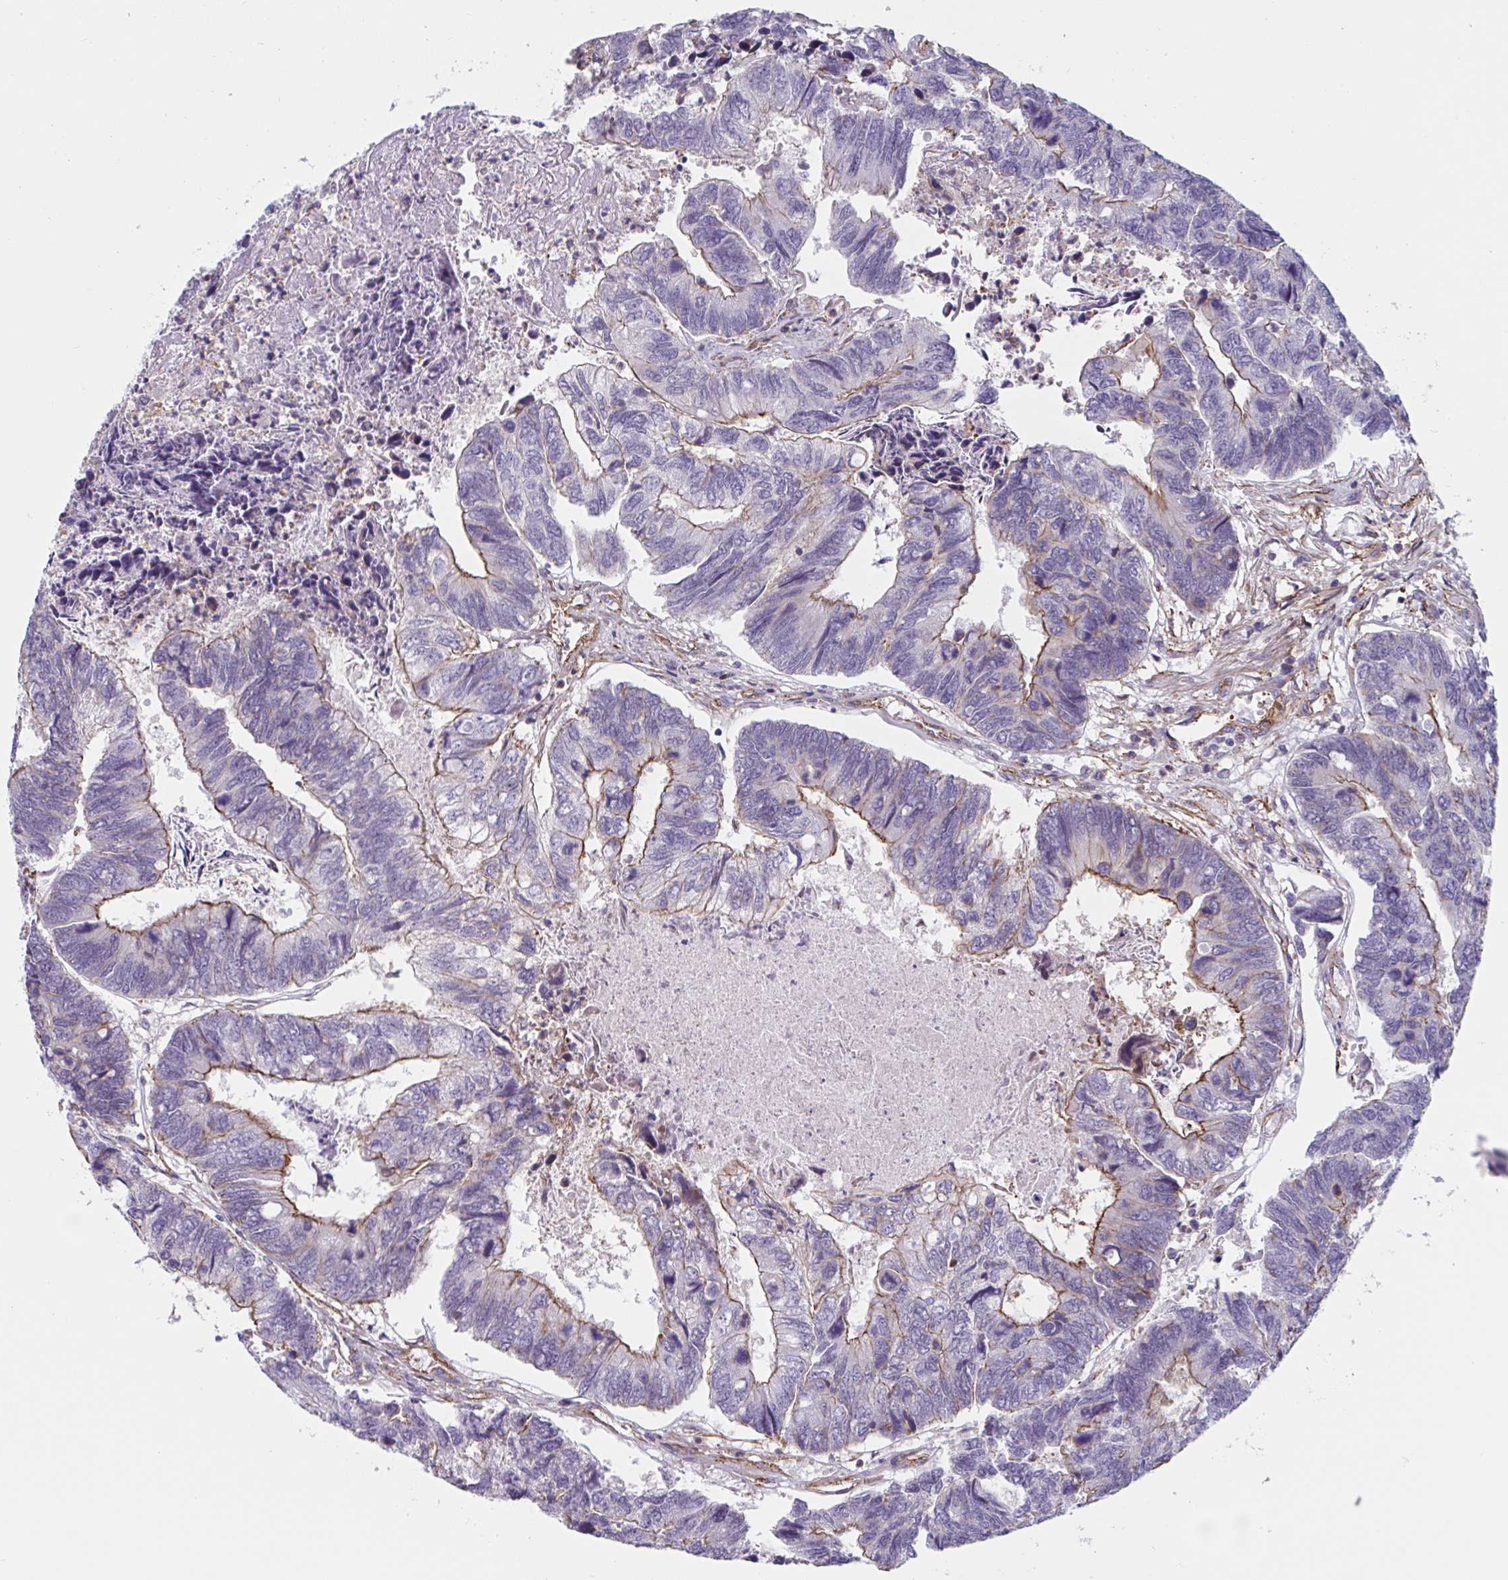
{"staining": {"intensity": "moderate", "quantity": "<25%", "location": "cytoplasmic/membranous"}, "tissue": "colorectal cancer", "cell_type": "Tumor cells", "image_type": "cancer", "snomed": [{"axis": "morphology", "description": "Adenocarcinoma, NOS"}, {"axis": "topography", "description": "Colon"}], "caption": "Colorectal cancer tissue reveals moderate cytoplasmic/membranous positivity in approximately <25% of tumor cells, visualized by immunohistochemistry.", "gene": "SHISA7", "patient": {"sex": "female", "age": 67}}